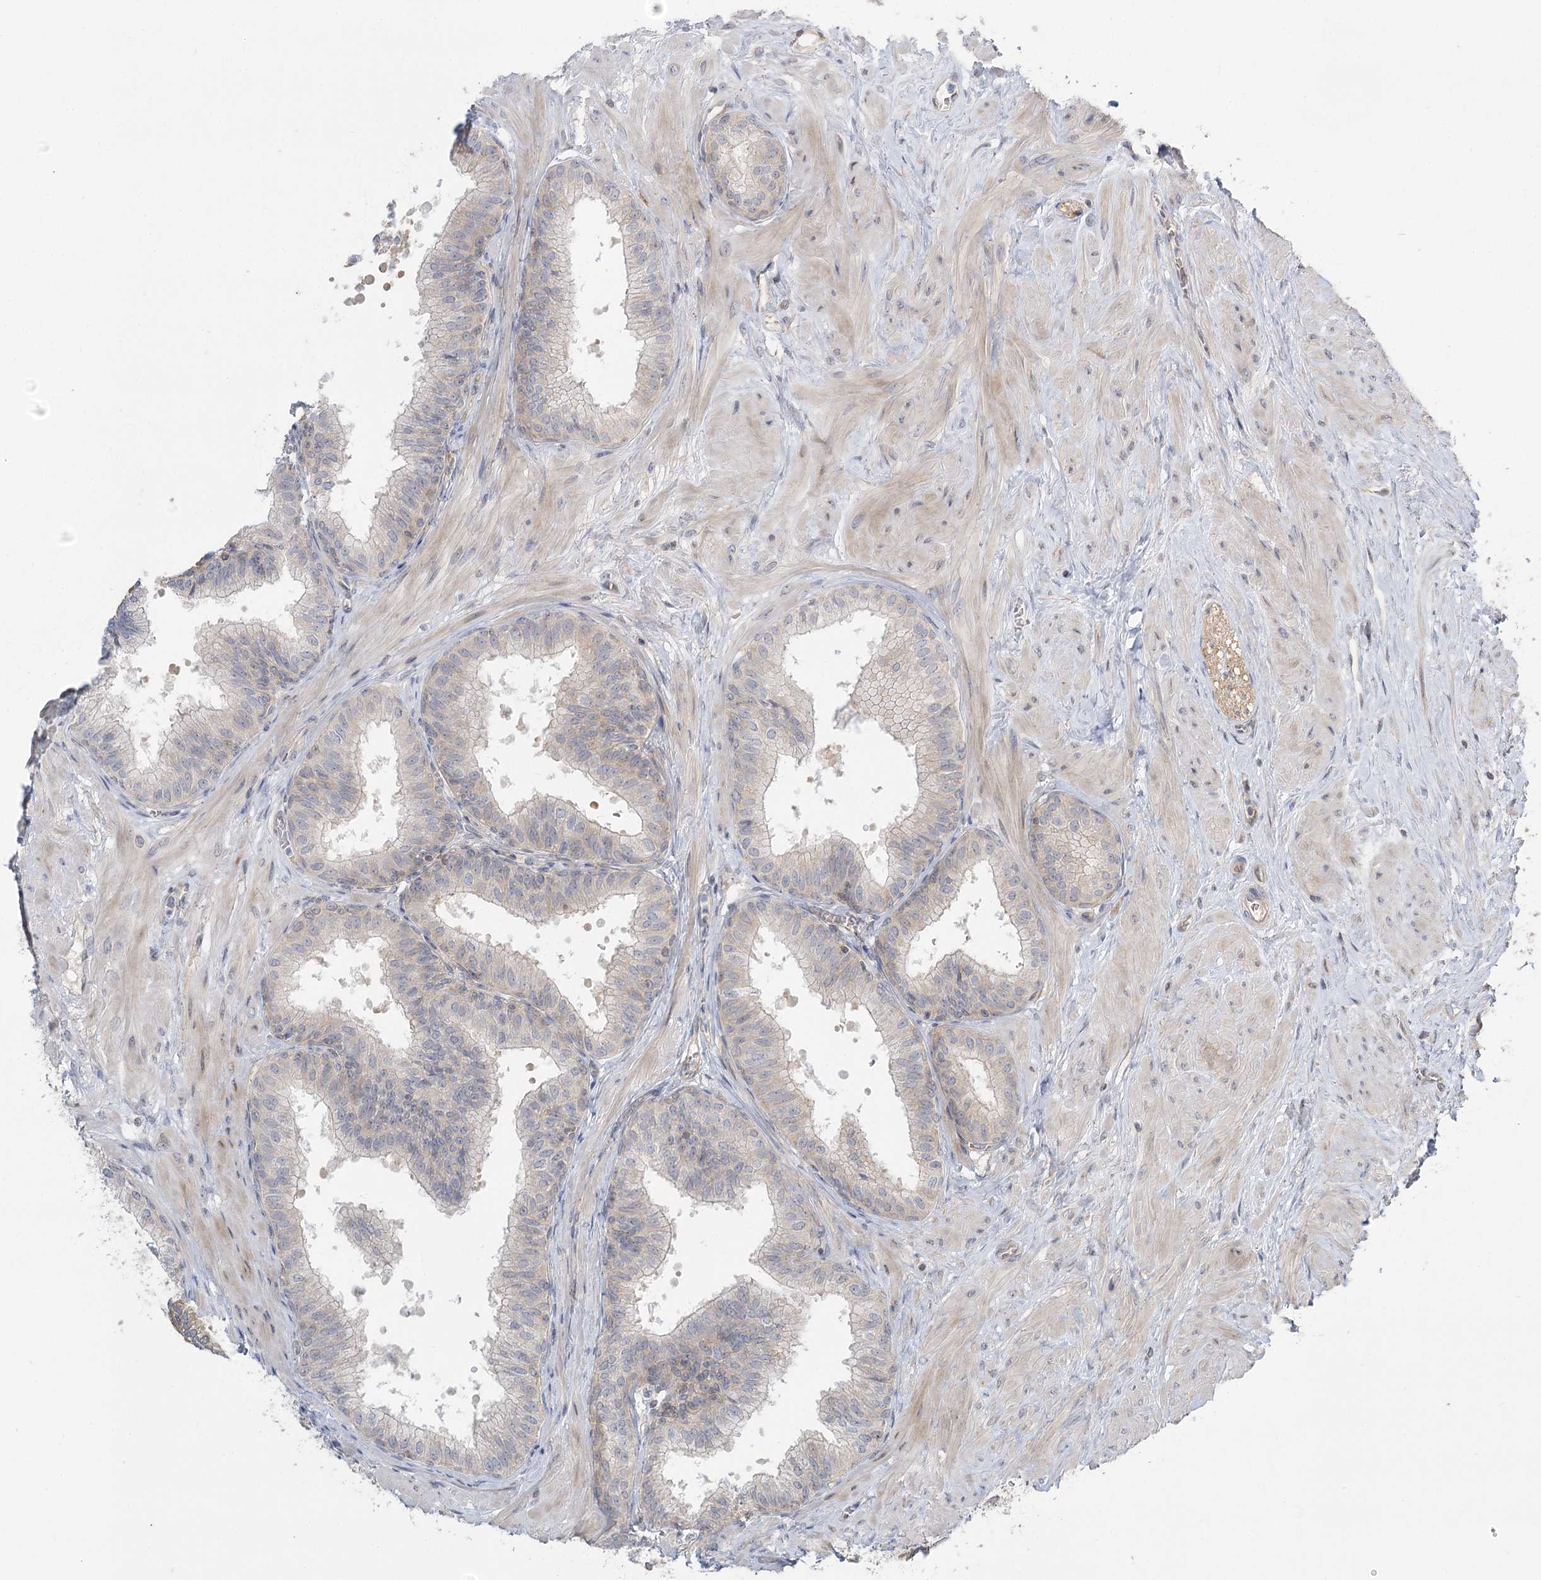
{"staining": {"intensity": "weak", "quantity": "25%-75%", "location": "cytoplasmic/membranous"}, "tissue": "prostate", "cell_type": "Glandular cells", "image_type": "normal", "snomed": [{"axis": "morphology", "description": "Normal tissue, NOS"}, {"axis": "topography", "description": "Prostate"}], "caption": "This is an image of IHC staining of normal prostate, which shows weak expression in the cytoplasmic/membranous of glandular cells.", "gene": "GUCY2C", "patient": {"sex": "male", "age": 60}}